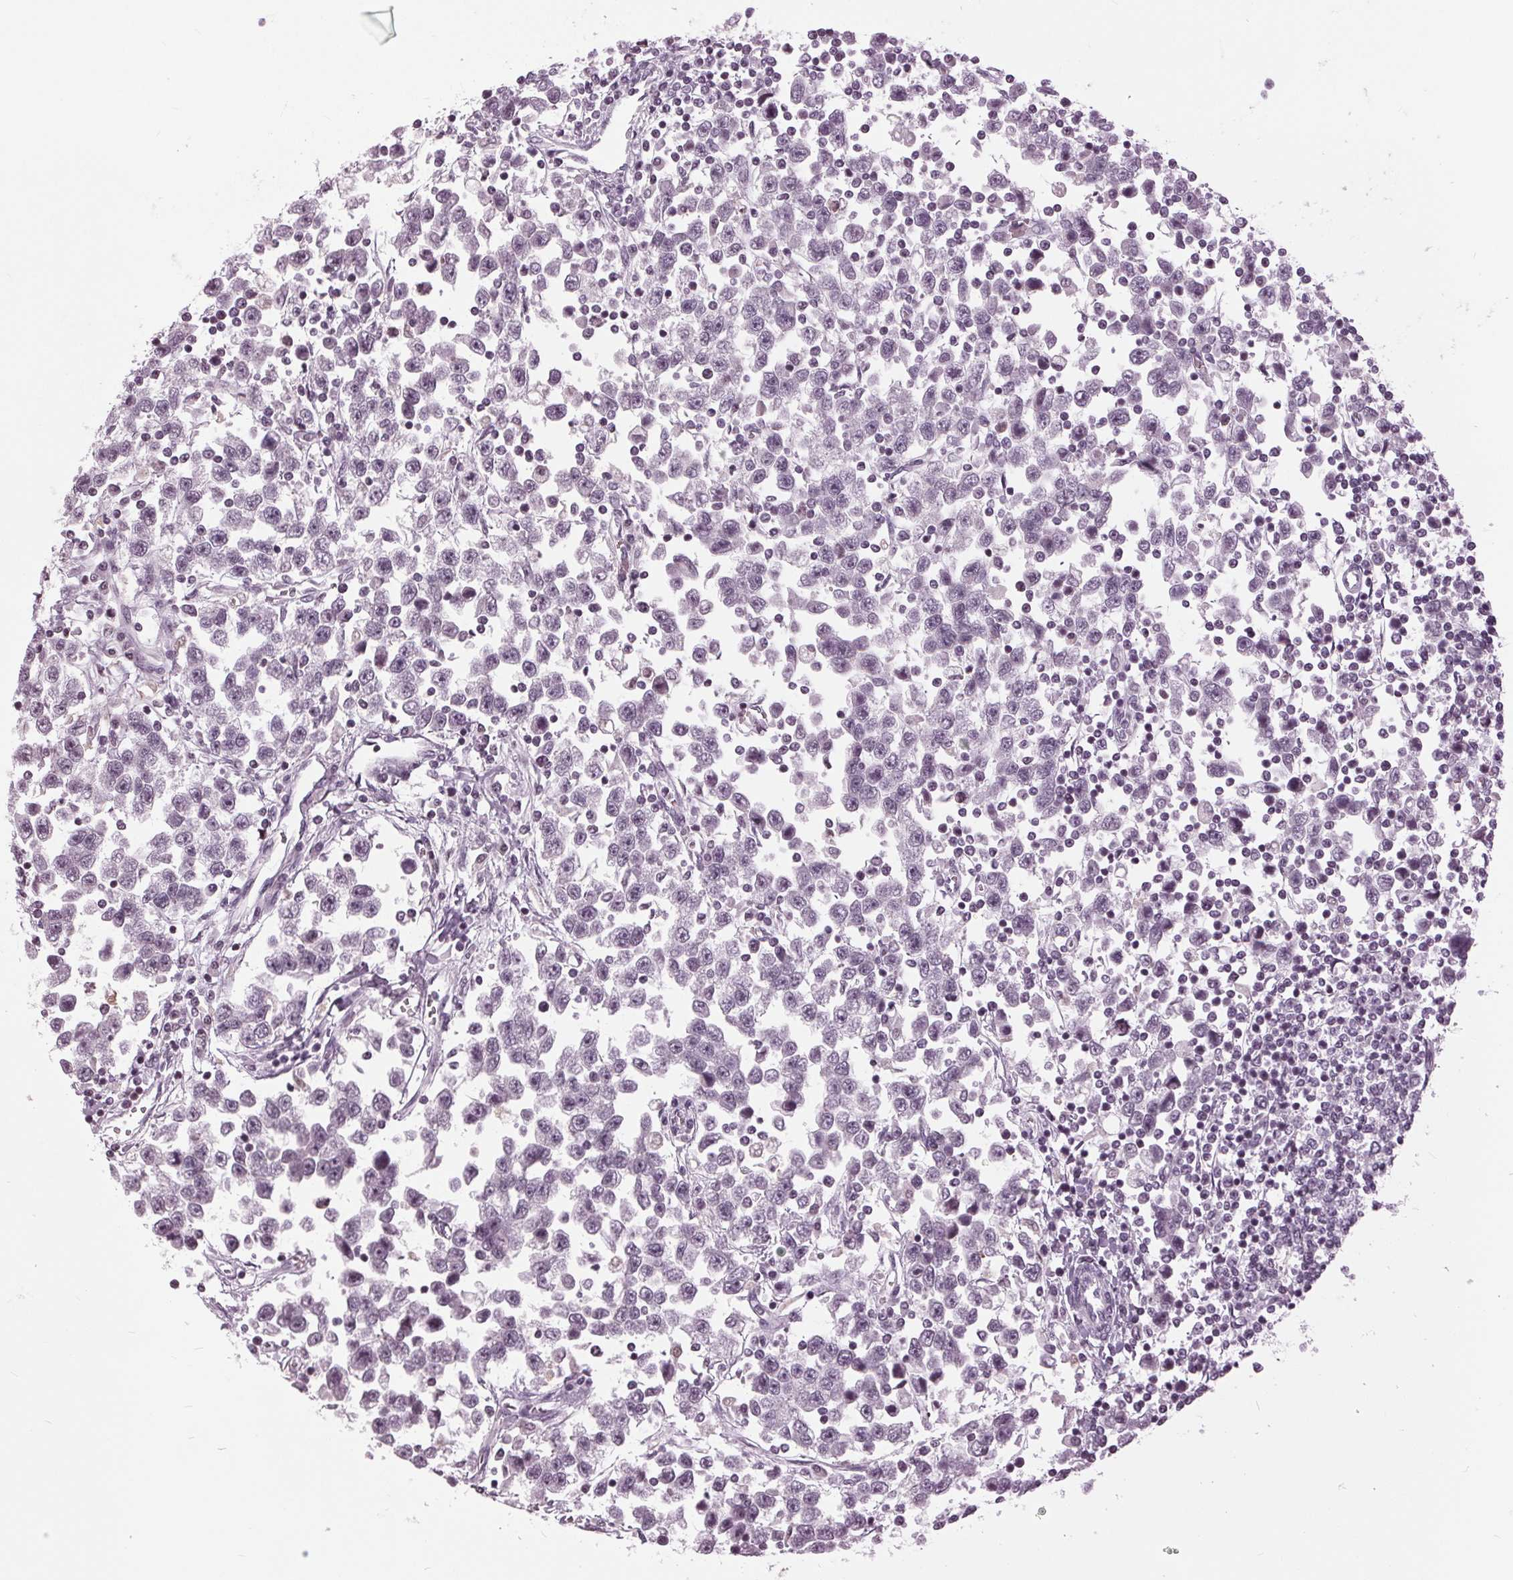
{"staining": {"intensity": "negative", "quantity": "none", "location": "none"}, "tissue": "testis cancer", "cell_type": "Tumor cells", "image_type": "cancer", "snomed": [{"axis": "morphology", "description": "Seminoma, NOS"}, {"axis": "topography", "description": "Testis"}], "caption": "Tumor cells show no significant expression in testis cancer. Brightfield microscopy of immunohistochemistry stained with DAB (3,3'-diaminobenzidine) (brown) and hematoxylin (blue), captured at high magnification.", "gene": "SLC9A4", "patient": {"sex": "male", "age": 34}}